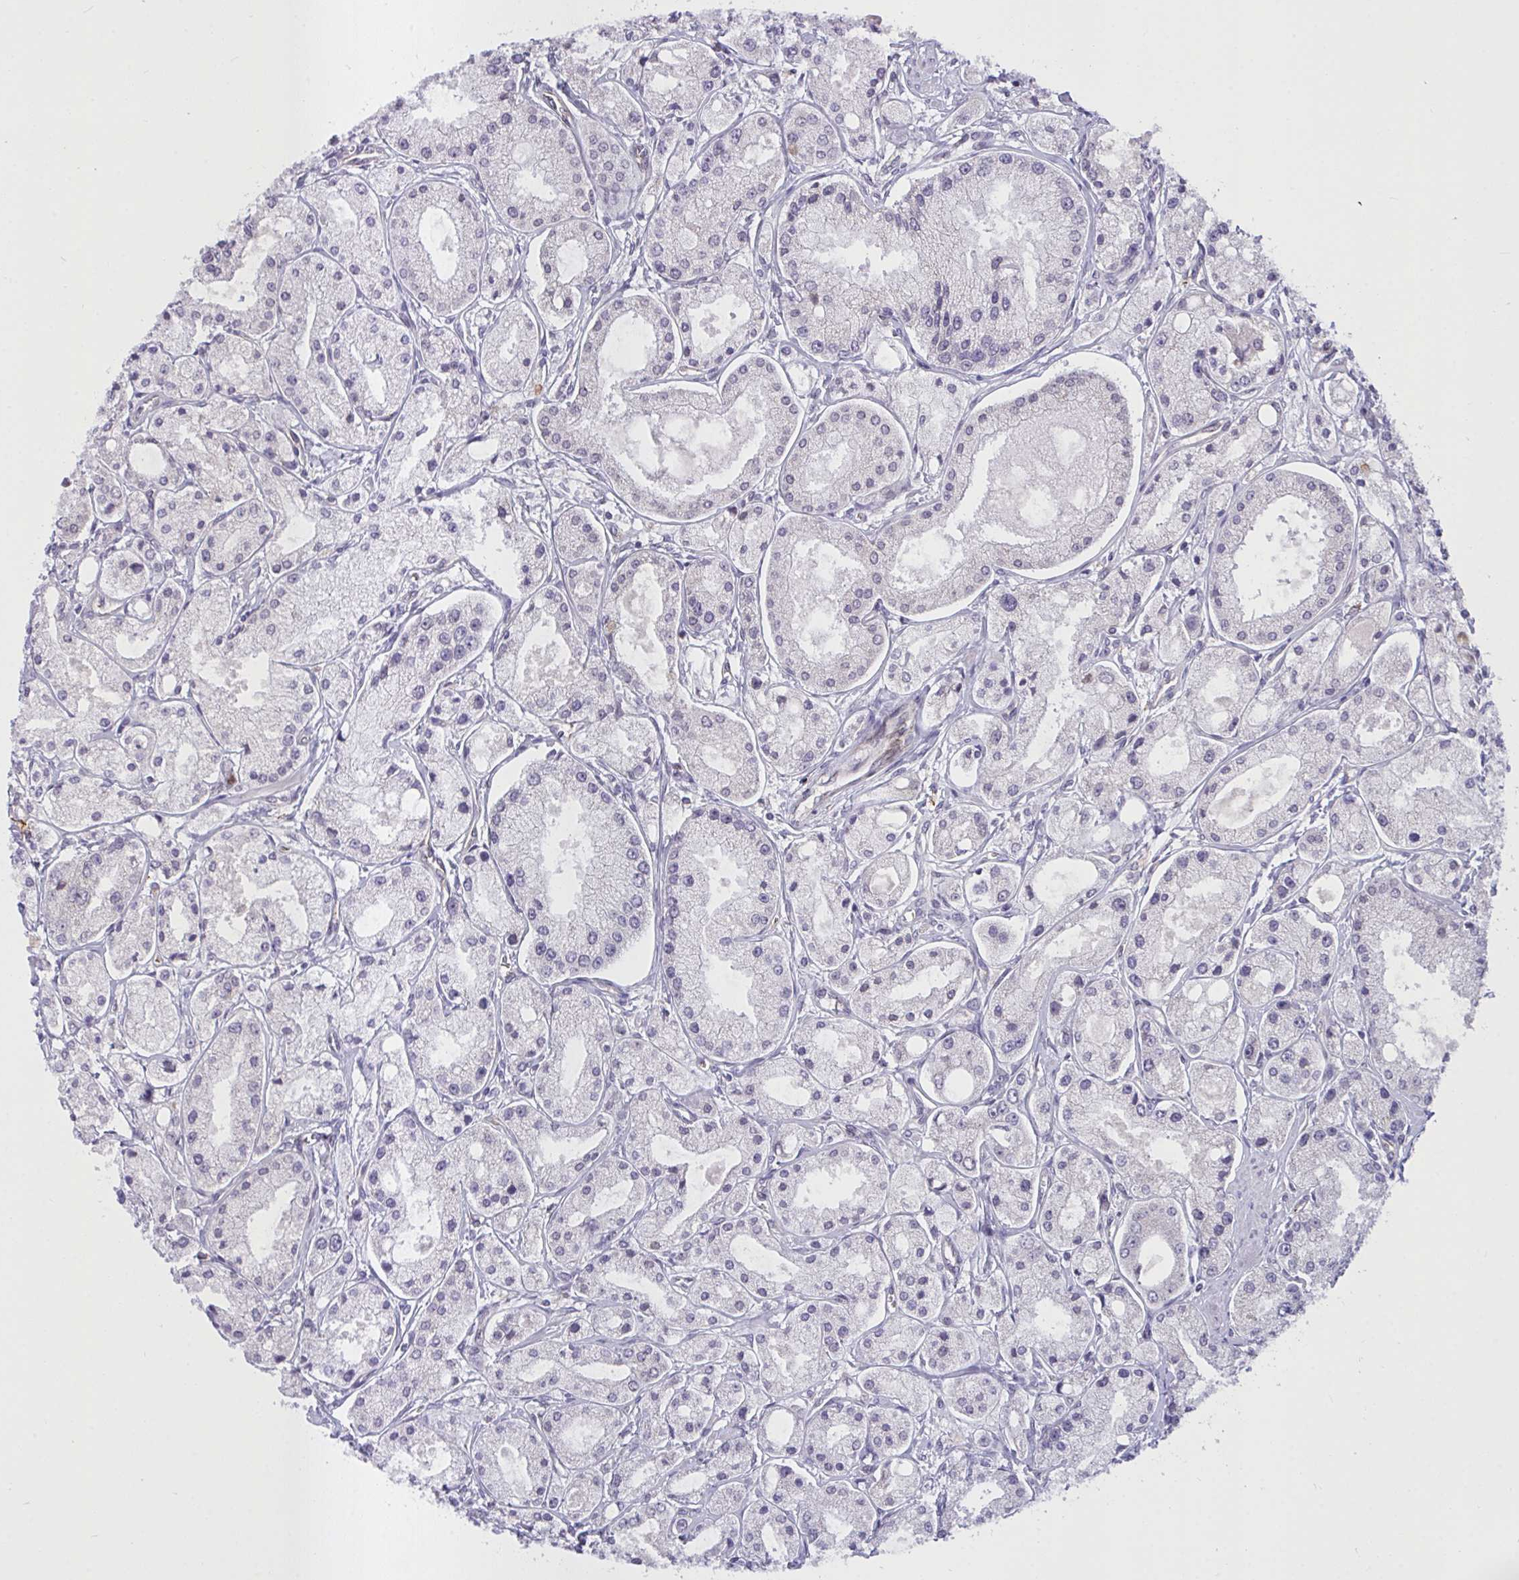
{"staining": {"intensity": "negative", "quantity": "none", "location": "none"}, "tissue": "prostate cancer", "cell_type": "Tumor cells", "image_type": "cancer", "snomed": [{"axis": "morphology", "description": "Adenocarcinoma, High grade"}, {"axis": "topography", "description": "Prostate"}], "caption": "This is an immunohistochemistry image of adenocarcinoma (high-grade) (prostate). There is no expression in tumor cells.", "gene": "SEMA6B", "patient": {"sex": "male", "age": 66}}